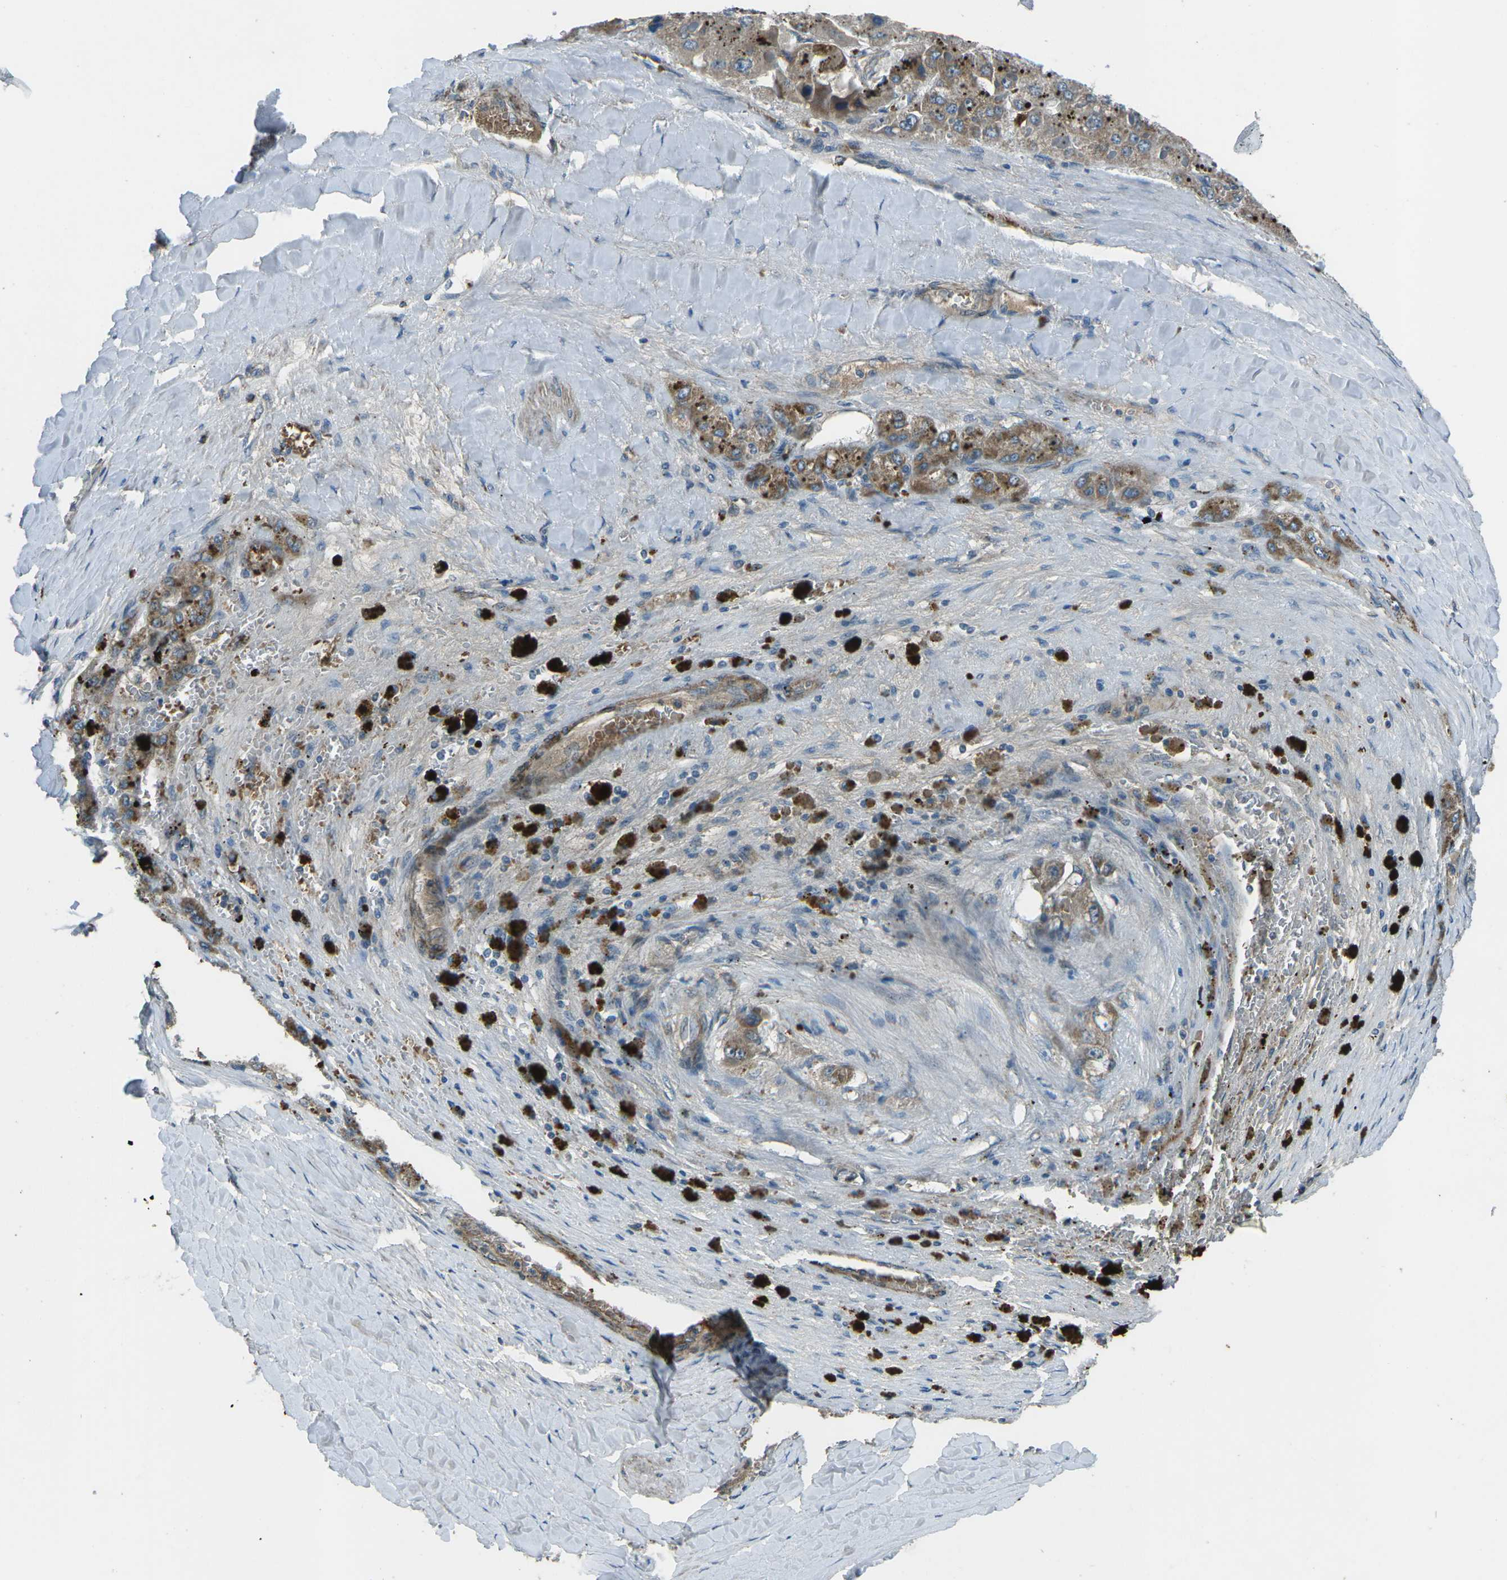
{"staining": {"intensity": "moderate", "quantity": ">75%", "location": "cytoplasmic/membranous"}, "tissue": "liver cancer", "cell_type": "Tumor cells", "image_type": "cancer", "snomed": [{"axis": "morphology", "description": "Carcinoma, Hepatocellular, NOS"}, {"axis": "topography", "description": "Liver"}], "caption": "This micrograph shows immunohistochemistry (IHC) staining of liver cancer, with medium moderate cytoplasmic/membranous staining in about >75% of tumor cells.", "gene": "AFAP1", "patient": {"sex": "female", "age": 73}}